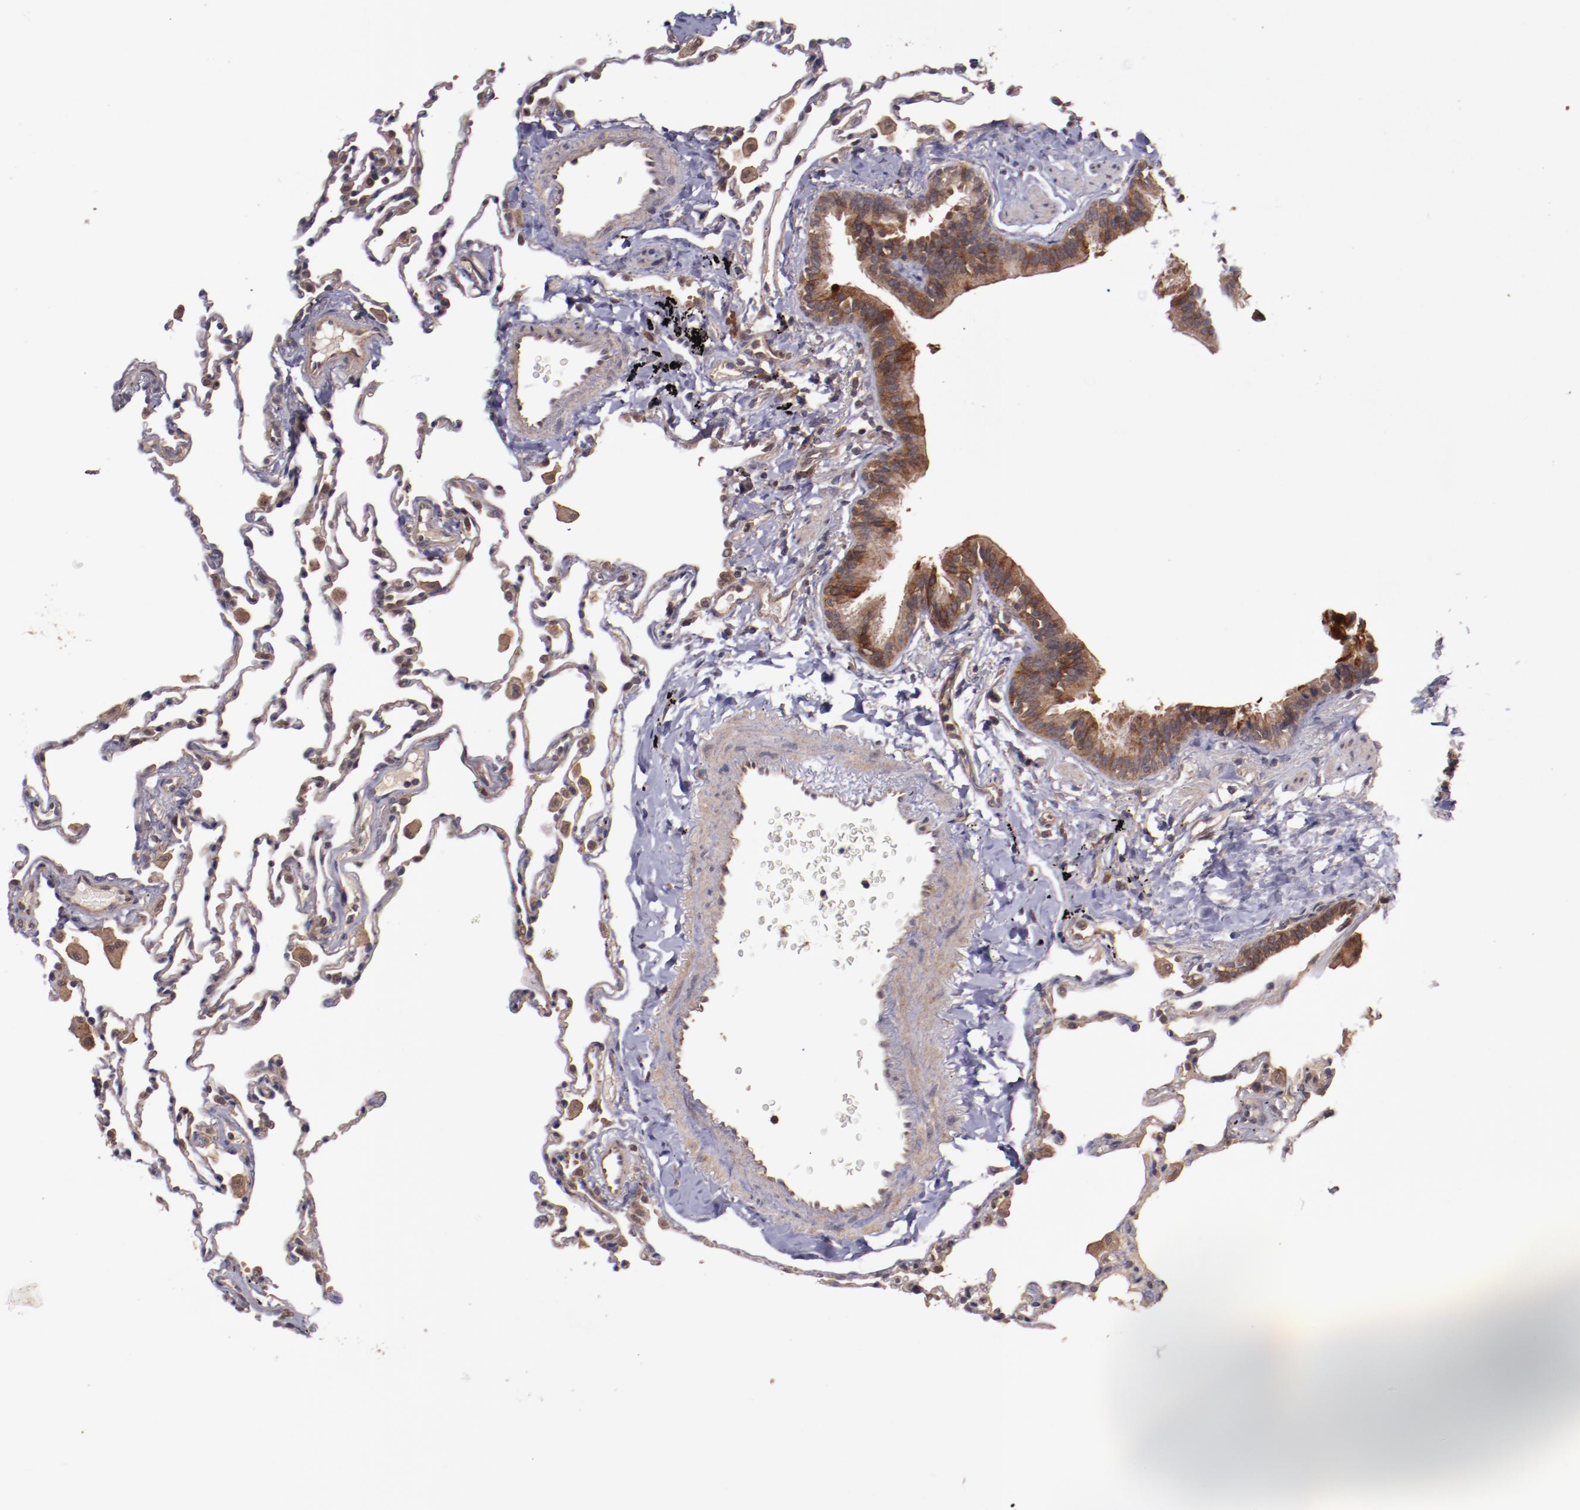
{"staining": {"intensity": "weak", "quantity": "<25%", "location": "cytoplasmic/membranous"}, "tissue": "lung", "cell_type": "Alveolar cells", "image_type": "normal", "snomed": [{"axis": "morphology", "description": "Normal tissue, NOS"}, {"axis": "topography", "description": "Lung"}], "caption": "This histopathology image is of unremarkable lung stained with immunohistochemistry to label a protein in brown with the nuclei are counter-stained blue. There is no staining in alveolar cells. (DAB immunohistochemistry visualized using brightfield microscopy, high magnification).", "gene": "FTSJ1", "patient": {"sex": "male", "age": 59}}